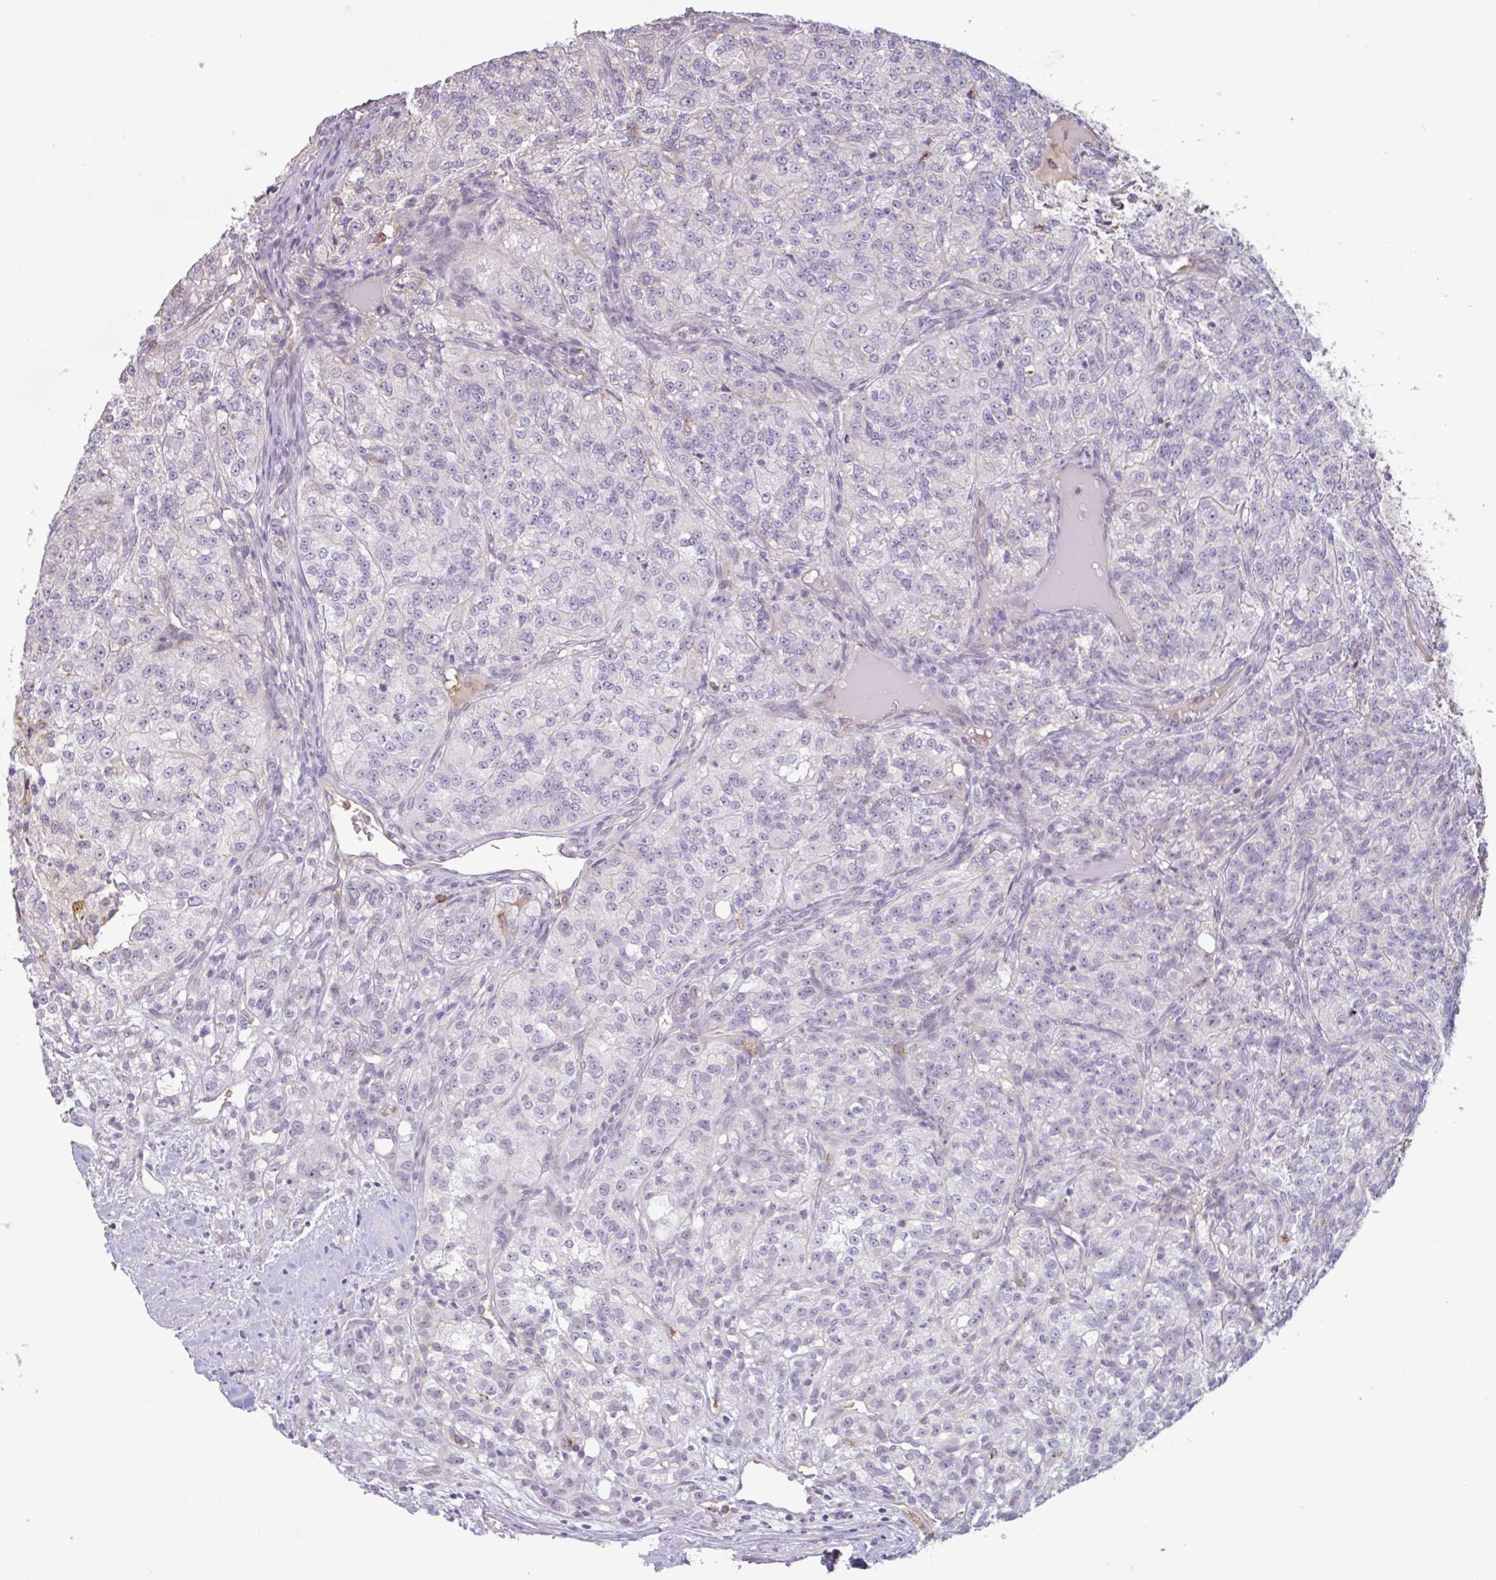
{"staining": {"intensity": "negative", "quantity": "none", "location": "none"}, "tissue": "renal cancer", "cell_type": "Tumor cells", "image_type": "cancer", "snomed": [{"axis": "morphology", "description": "Adenocarcinoma, NOS"}, {"axis": "topography", "description": "Kidney"}], "caption": "Immunohistochemistry (IHC) micrograph of human renal cancer stained for a protein (brown), which reveals no expression in tumor cells.", "gene": "TAF1D", "patient": {"sex": "female", "age": 63}}